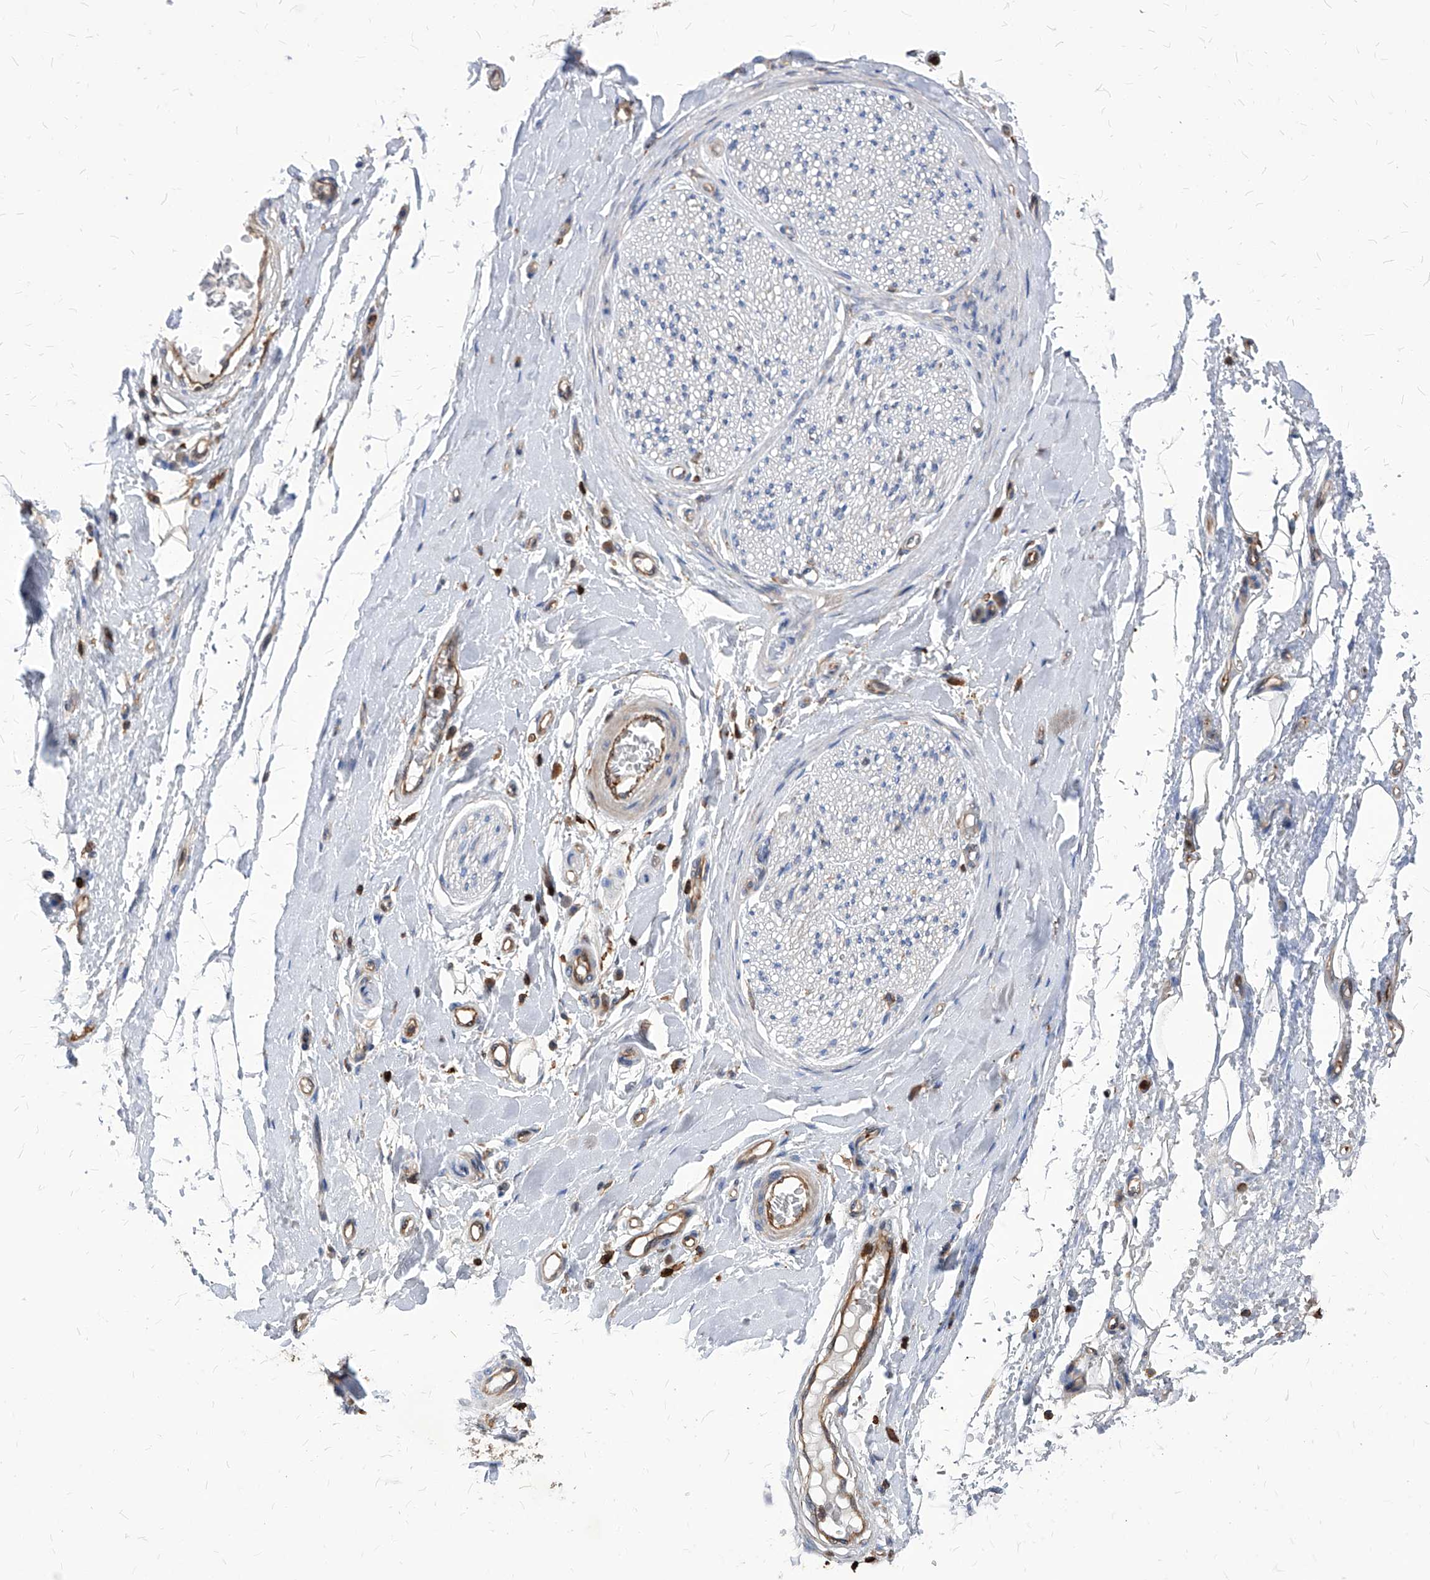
{"staining": {"intensity": "negative", "quantity": "none", "location": "none"}, "tissue": "adipose tissue", "cell_type": "Adipocytes", "image_type": "normal", "snomed": [{"axis": "morphology", "description": "Normal tissue, NOS"}, {"axis": "morphology", "description": "Adenocarcinoma, NOS"}, {"axis": "topography", "description": "Esophagus"}, {"axis": "topography", "description": "Stomach, upper"}, {"axis": "topography", "description": "Peripheral nerve tissue"}], "caption": "Adipose tissue stained for a protein using immunohistochemistry (IHC) shows no positivity adipocytes.", "gene": "ABRACL", "patient": {"sex": "male", "age": 62}}